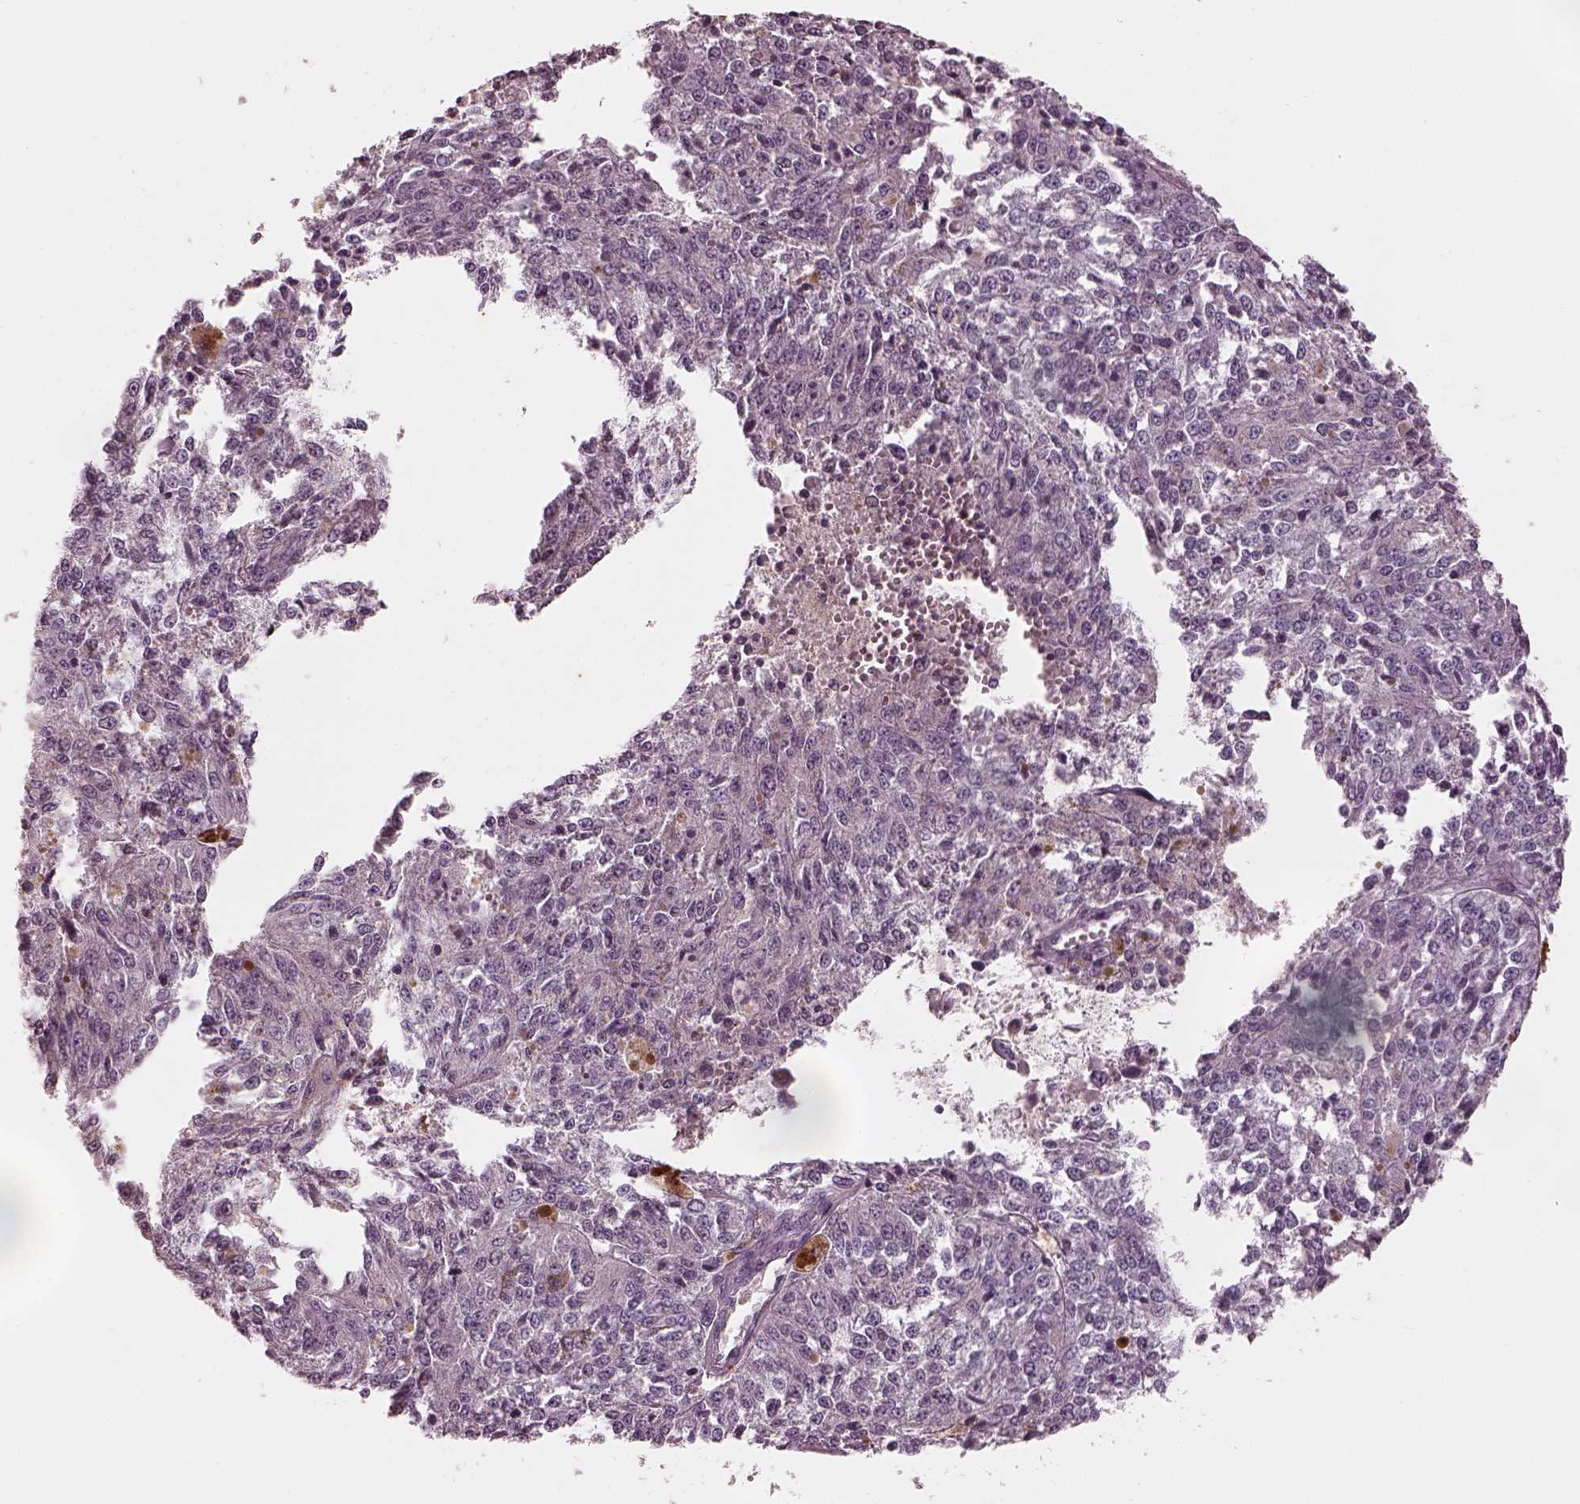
{"staining": {"intensity": "negative", "quantity": "none", "location": "none"}, "tissue": "melanoma", "cell_type": "Tumor cells", "image_type": "cancer", "snomed": [{"axis": "morphology", "description": "Malignant melanoma, Metastatic site"}, {"axis": "topography", "description": "Lymph node"}], "caption": "Melanoma was stained to show a protein in brown. There is no significant staining in tumor cells.", "gene": "MIA", "patient": {"sex": "female", "age": 64}}